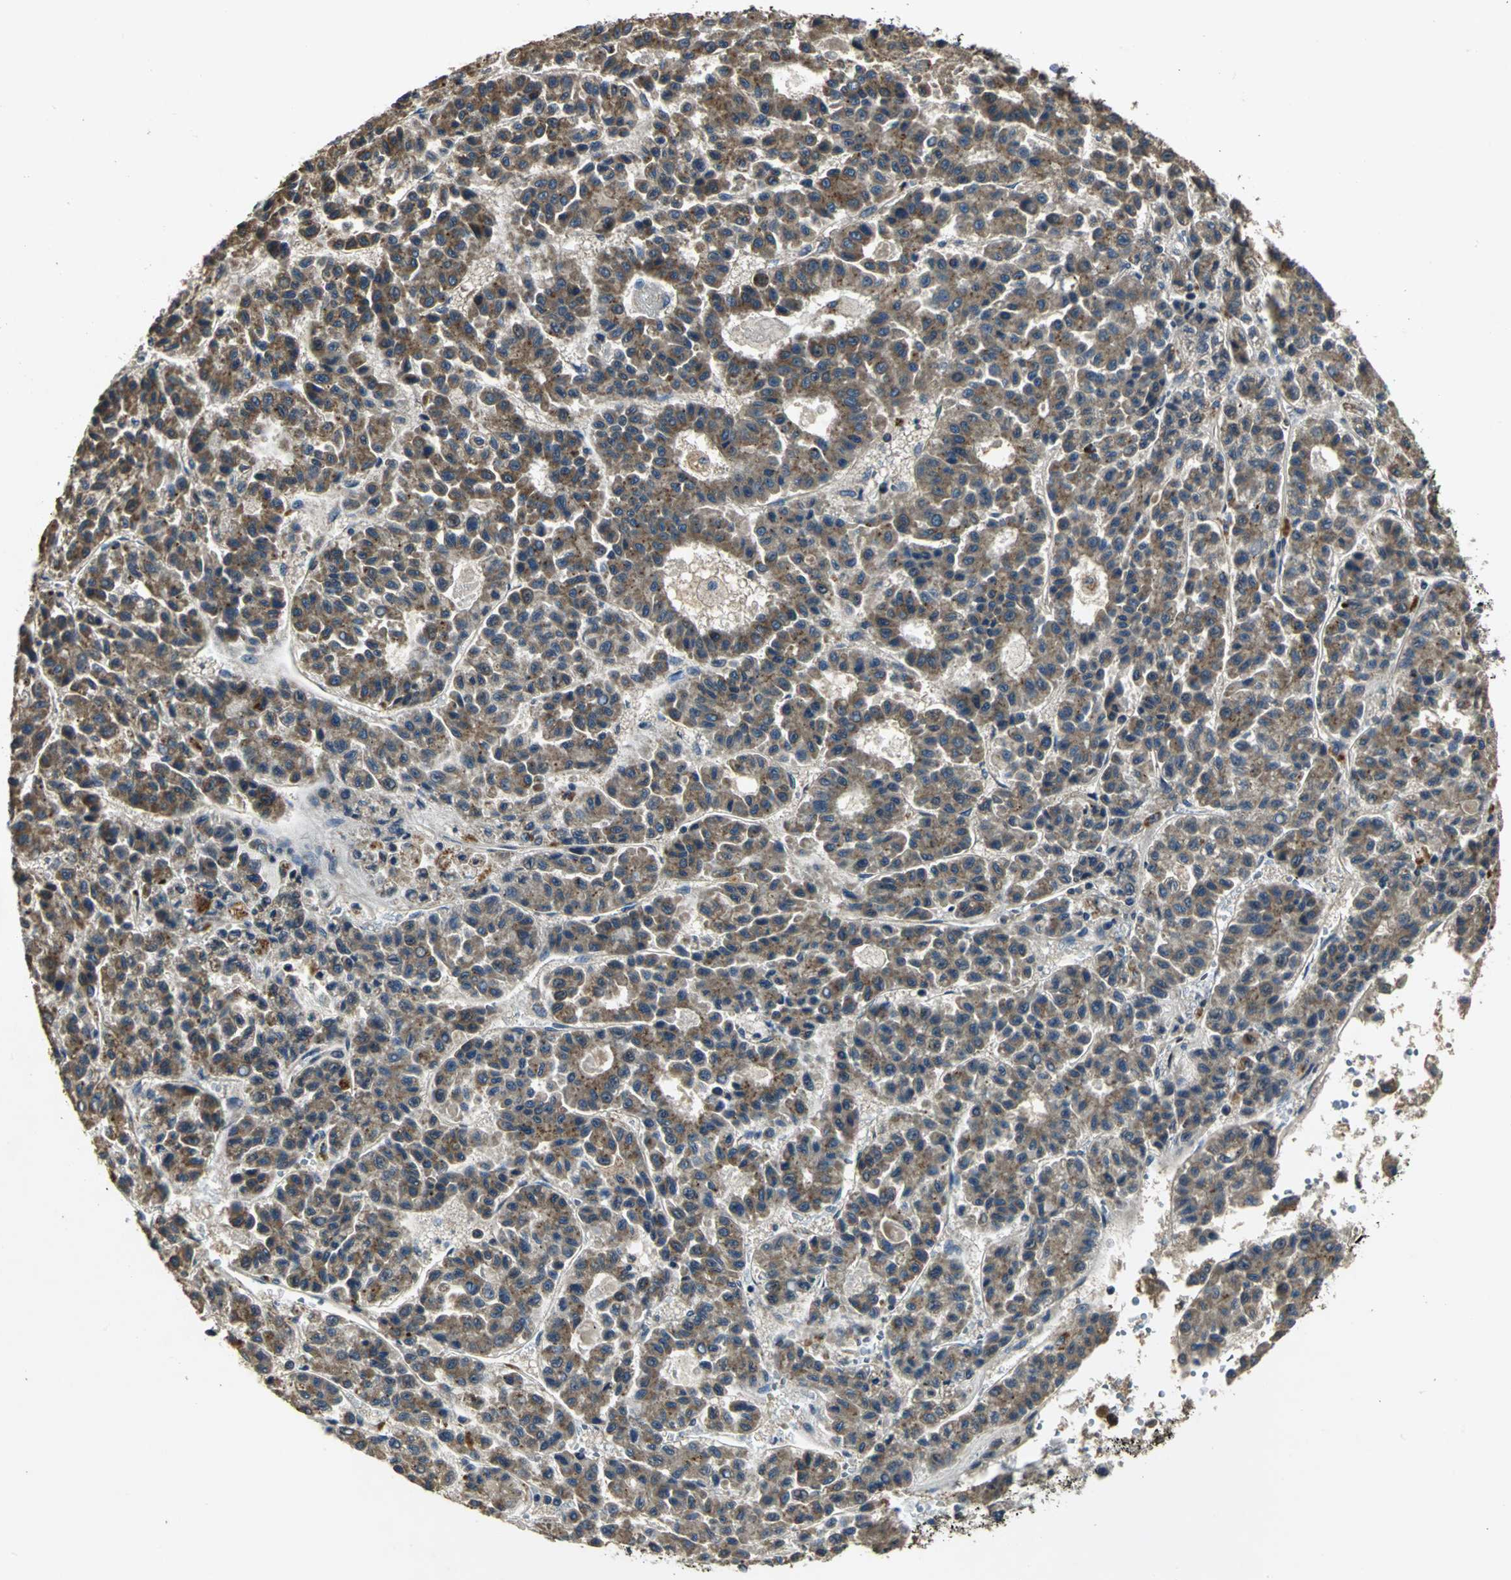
{"staining": {"intensity": "moderate", "quantity": ">75%", "location": "cytoplasmic/membranous"}, "tissue": "liver cancer", "cell_type": "Tumor cells", "image_type": "cancer", "snomed": [{"axis": "morphology", "description": "Carcinoma, Hepatocellular, NOS"}, {"axis": "topography", "description": "Liver"}], "caption": "Immunohistochemical staining of human hepatocellular carcinoma (liver) reveals medium levels of moderate cytoplasmic/membranous staining in approximately >75% of tumor cells.", "gene": "IRF3", "patient": {"sex": "male", "age": 70}}